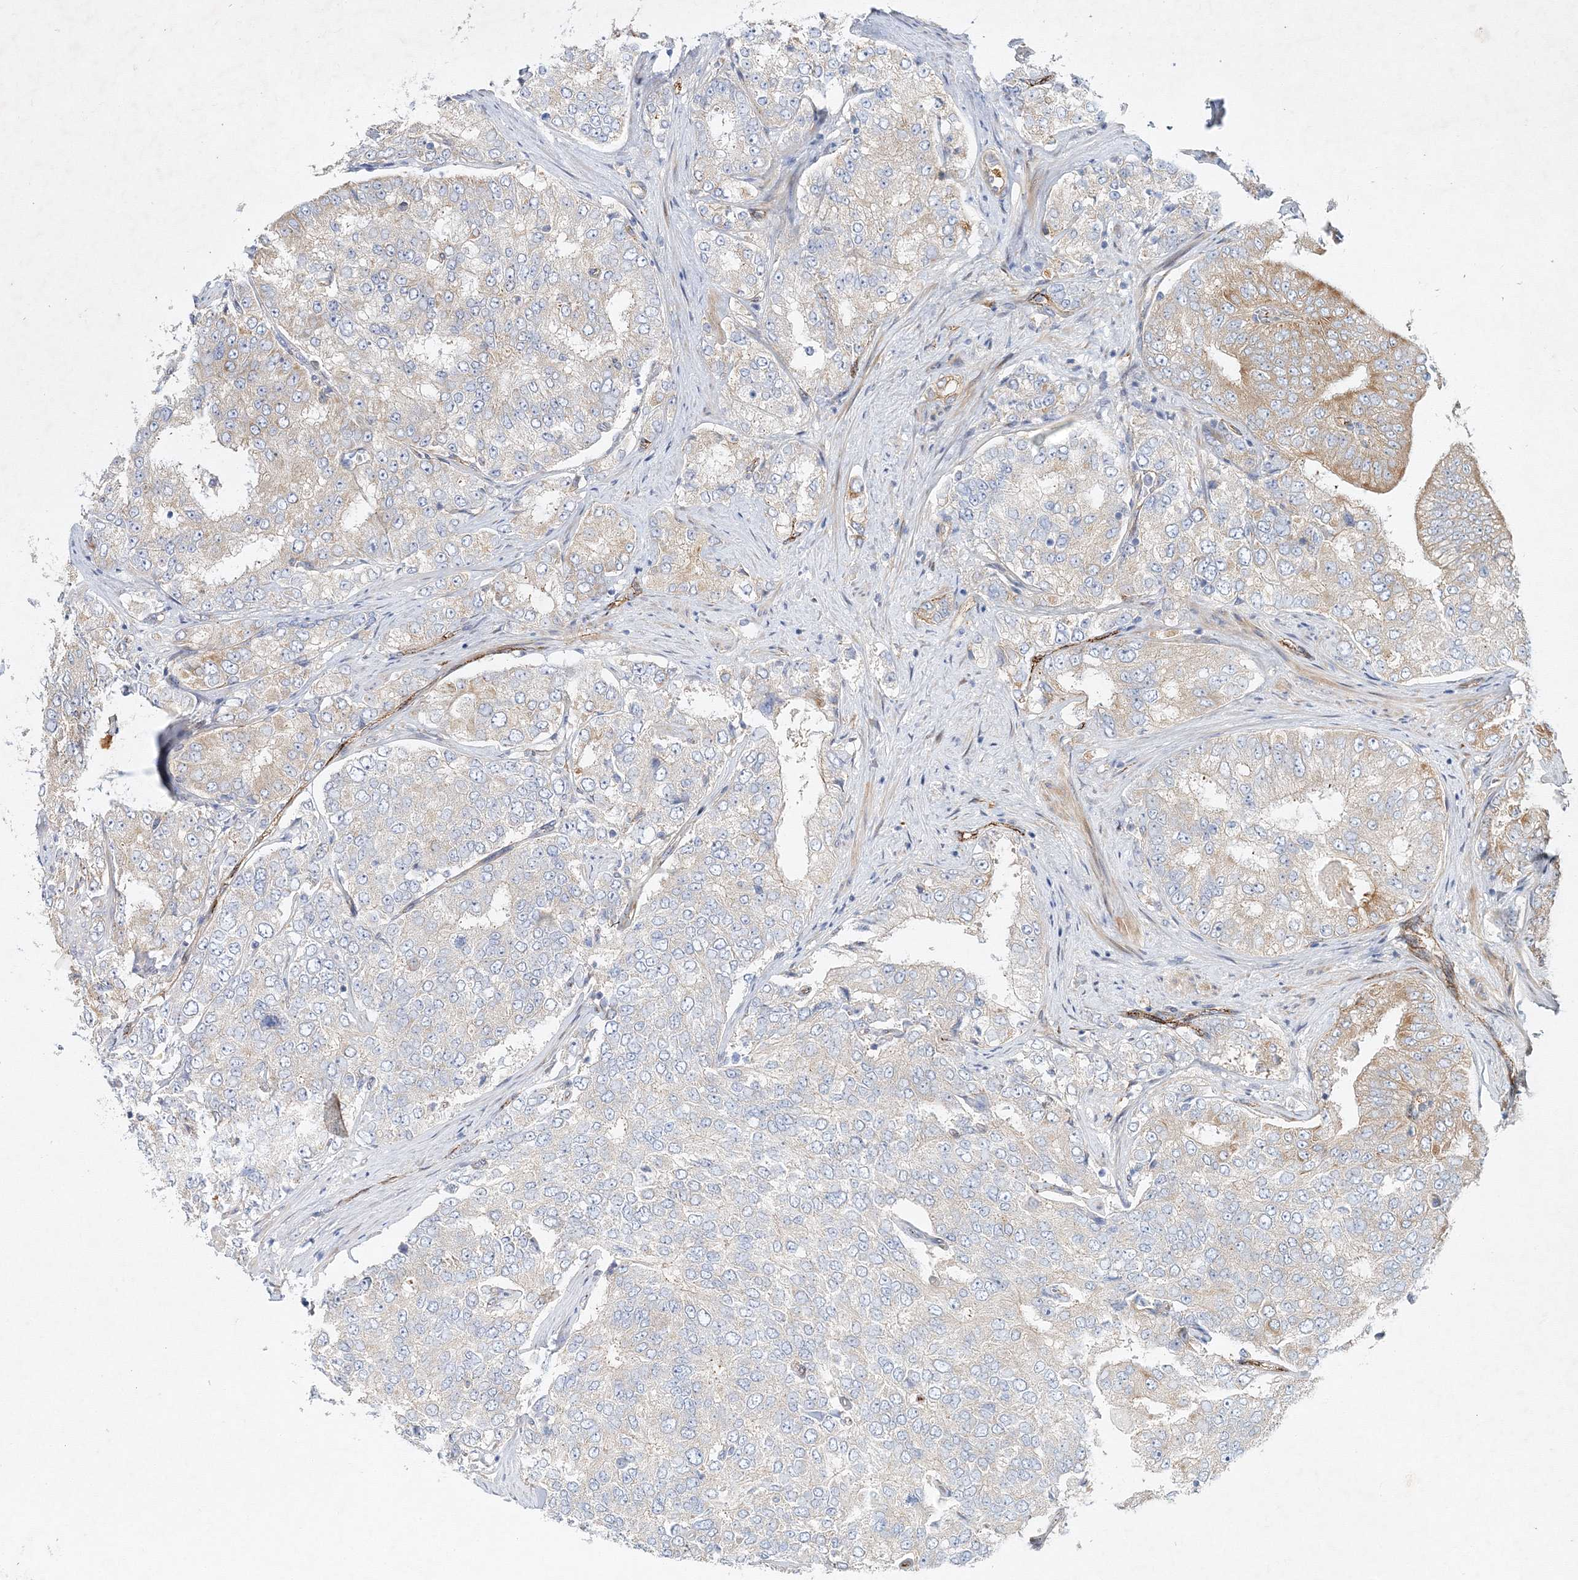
{"staining": {"intensity": "weak", "quantity": "25%-75%", "location": "cytoplasmic/membranous"}, "tissue": "prostate cancer", "cell_type": "Tumor cells", "image_type": "cancer", "snomed": [{"axis": "morphology", "description": "Adenocarcinoma, High grade"}, {"axis": "topography", "description": "Prostate"}], "caption": "Protein staining of prostate cancer tissue reveals weak cytoplasmic/membranous staining in approximately 25%-75% of tumor cells.", "gene": "ZFYVE16", "patient": {"sex": "male", "age": 58}}